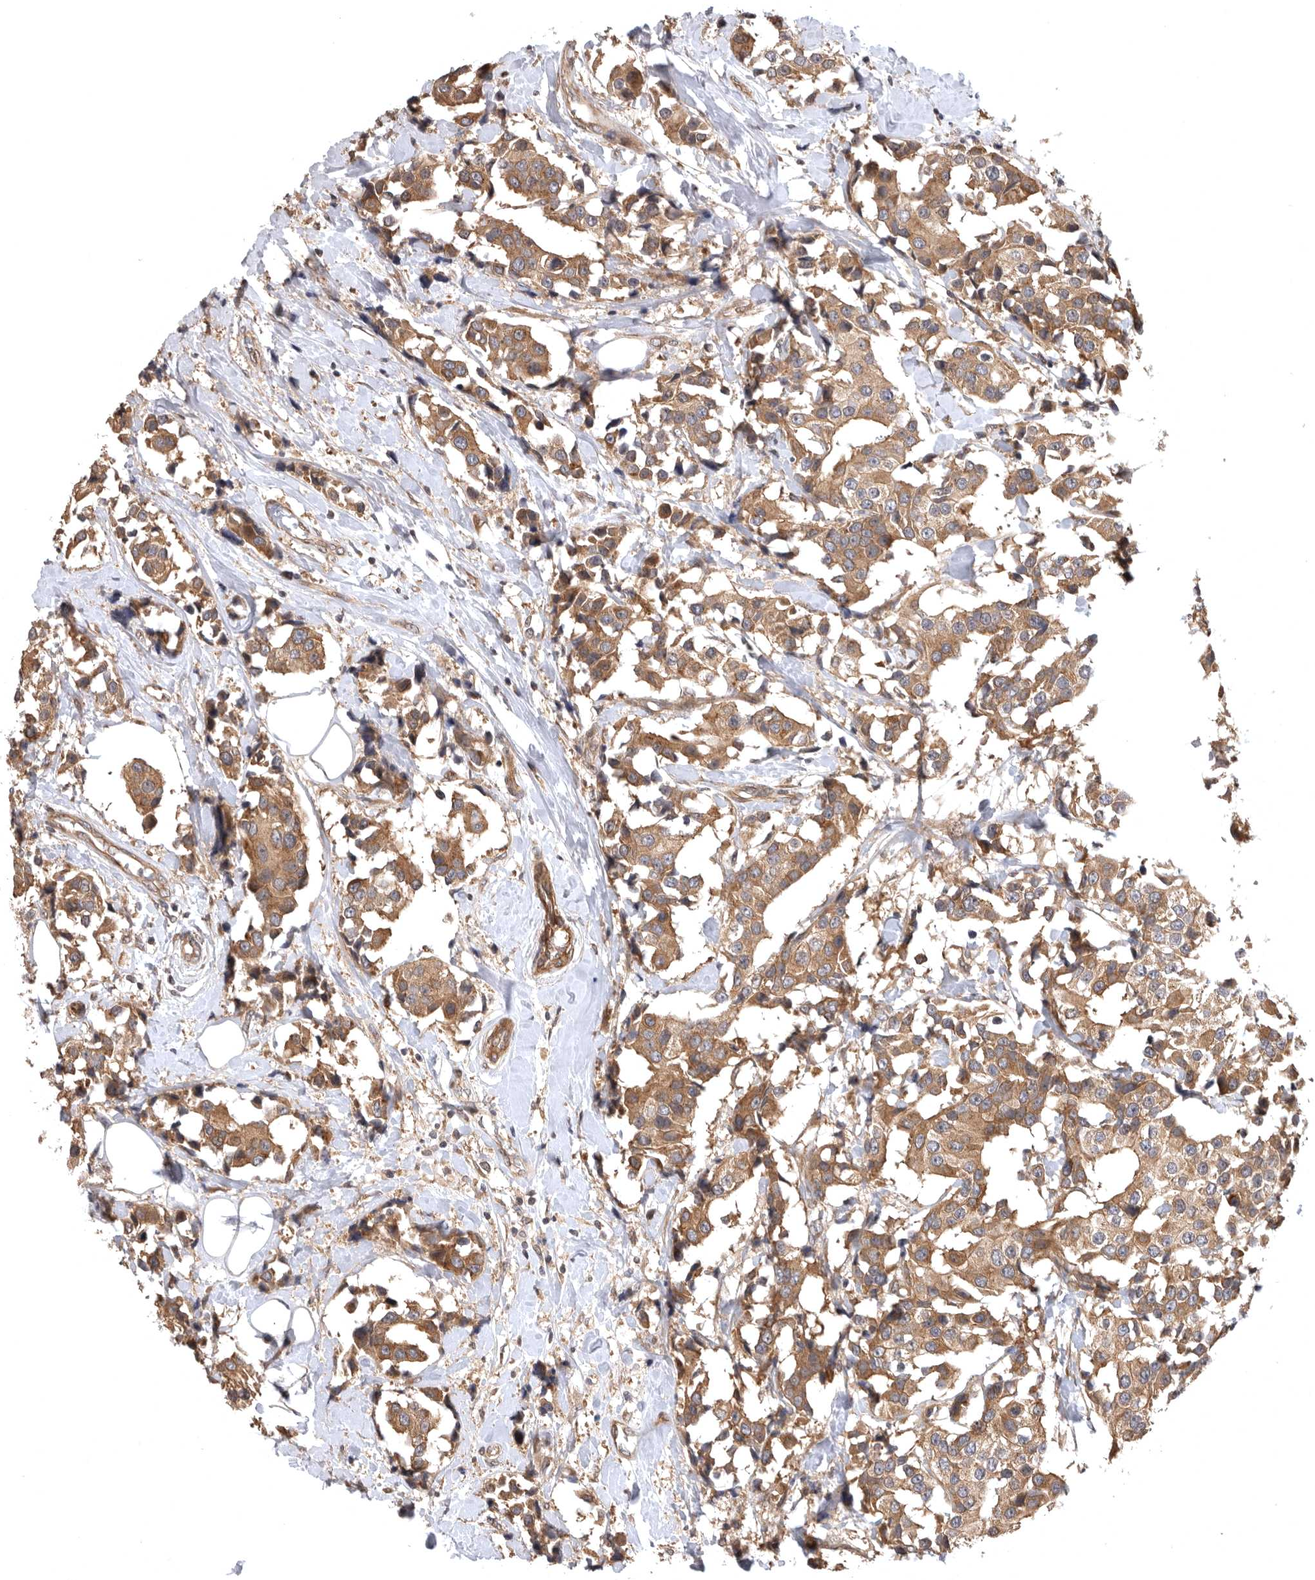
{"staining": {"intensity": "moderate", "quantity": ">75%", "location": "cytoplasmic/membranous"}, "tissue": "breast cancer", "cell_type": "Tumor cells", "image_type": "cancer", "snomed": [{"axis": "morphology", "description": "Normal tissue, NOS"}, {"axis": "morphology", "description": "Duct carcinoma"}, {"axis": "topography", "description": "Breast"}], "caption": "A high-resolution micrograph shows immunohistochemistry (IHC) staining of breast infiltrating ductal carcinoma, which exhibits moderate cytoplasmic/membranous staining in approximately >75% of tumor cells.", "gene": "CUEDC1", "patient": {"sex": "female", "age": 39}}